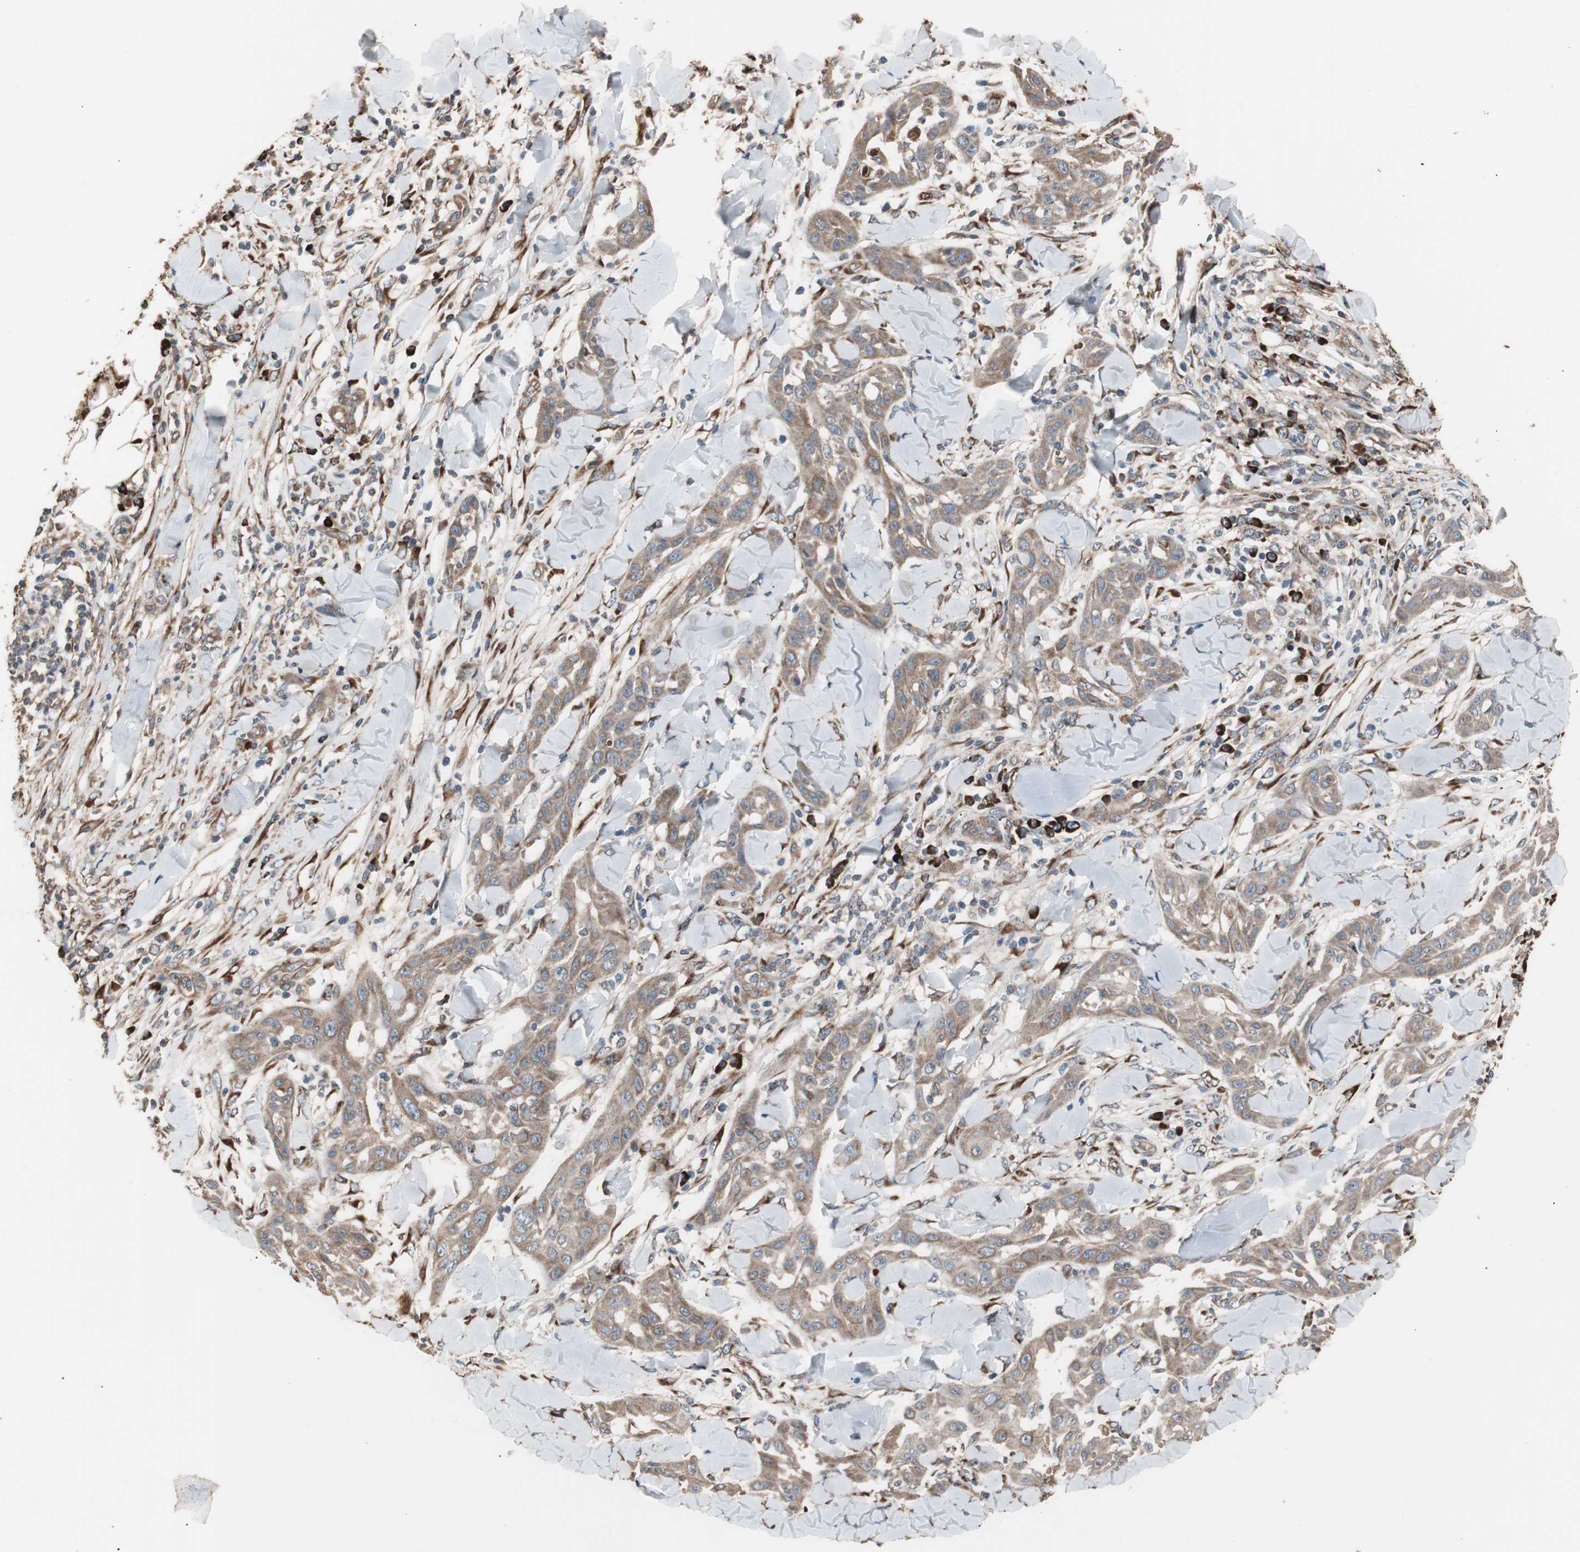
{"staining": {"intensity": "moderate", "quantity": ">75%", "location": "cytoplasmic/membranous"}, "tissue": "skin cancer", "cell_type": "Tumor cells", "image_type": "cancer", "snomed": [{"axis": "morphology", "description": "Squamous cell carcinoma, NOS"}, {"axis": "topography", "description": "Skin"}], "caption": "IHC of human skin squamous cell carcinoma reveals medium levels of moderate cytoplasmic/membranous positivity in approximately >75% of tumor cells. Using DAB (3,3'-diaminobenzidine) (brown) and hematoxylin (blue) stains, captured at high magnification using brightfield microscopy.", "gene": "LZTS1", "patient": {"sex": "male", "age": 24}}